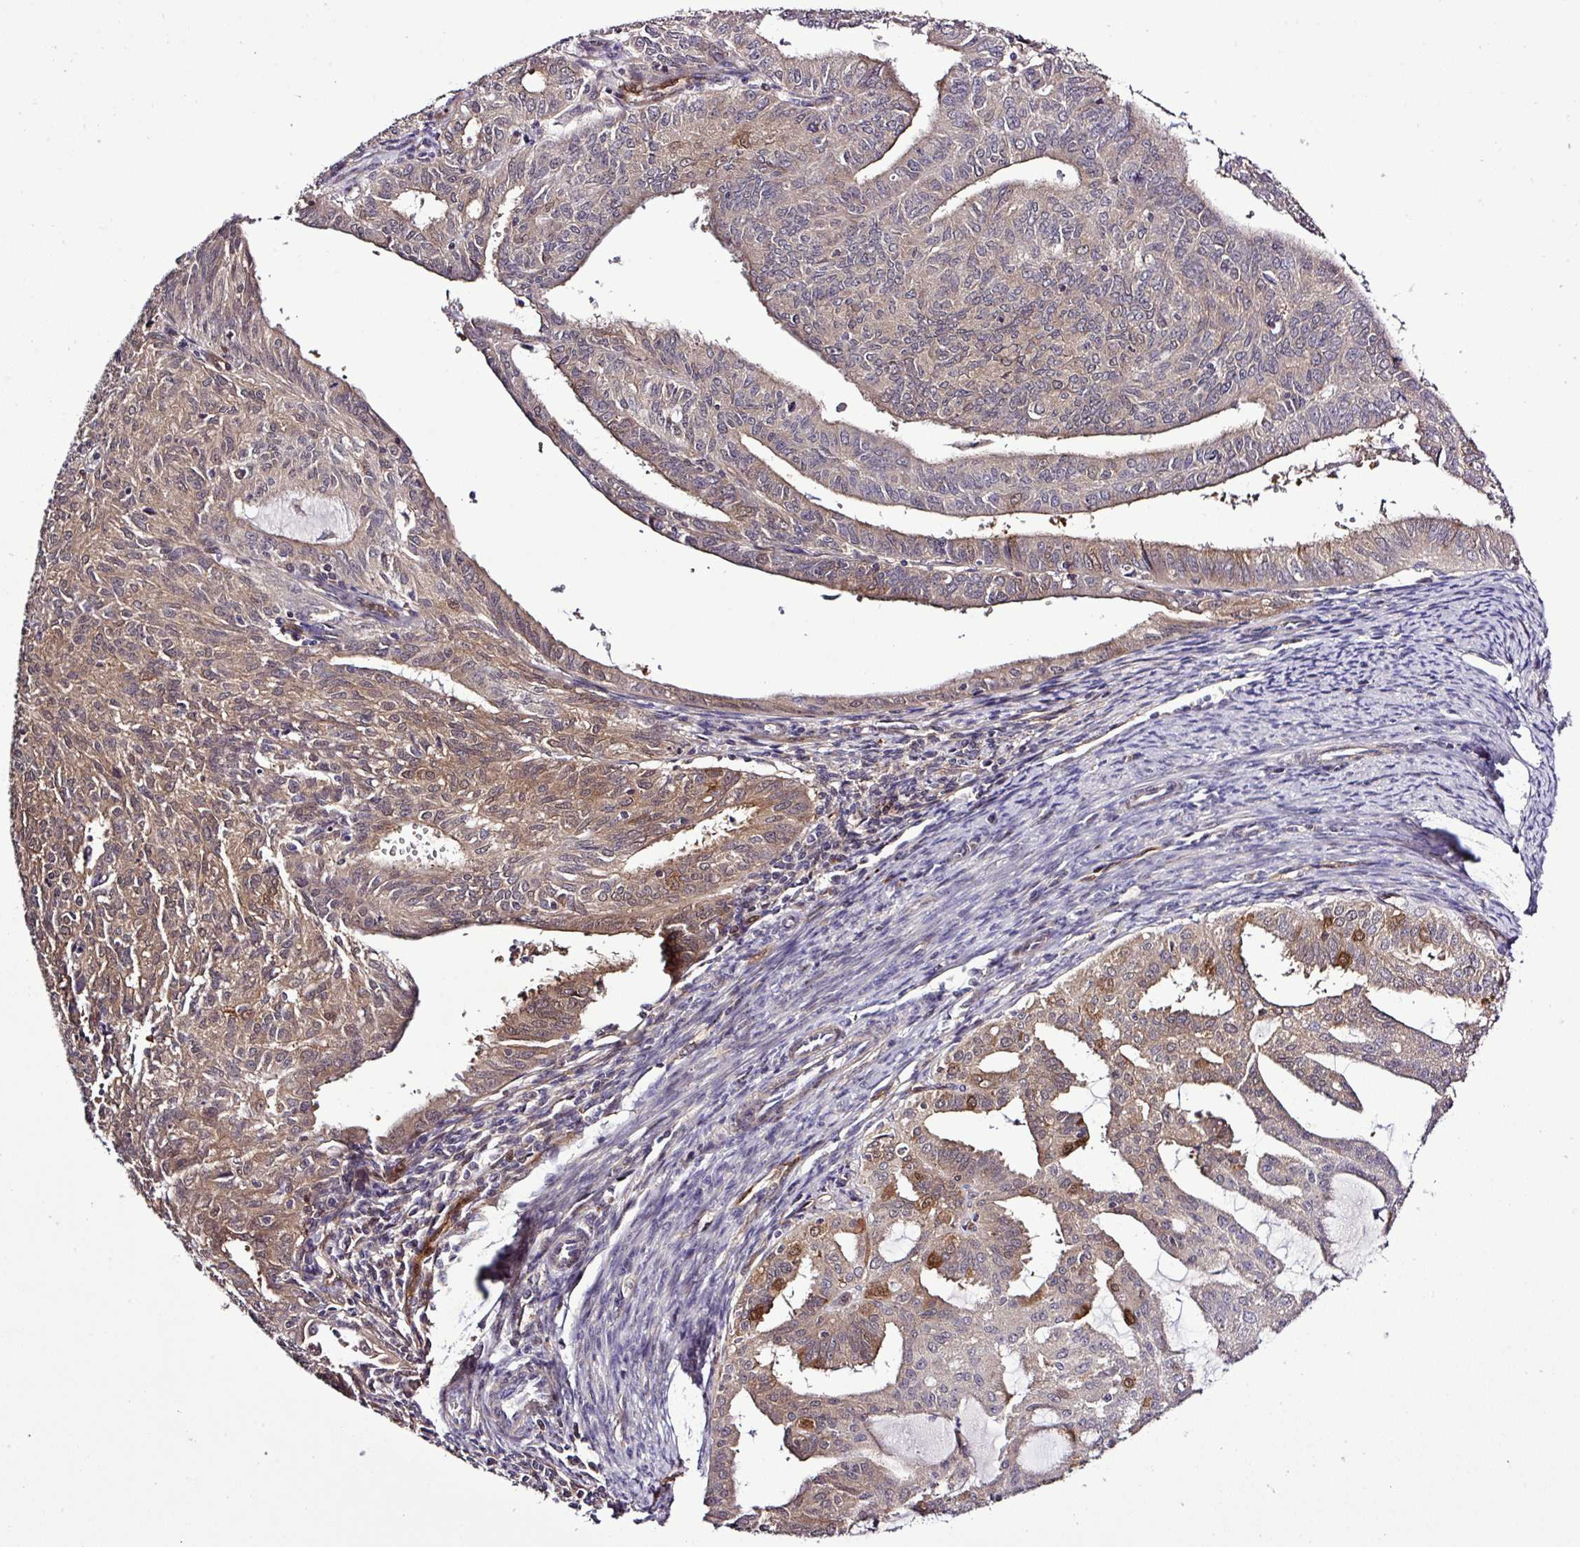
{"staining": {"intensity": "moderate", "quantity": "25%-75%", "location": "cytoplasmic/membranous,nuclear"}, "tissue": "endometrial cancer", "cell_type": "Tumor cells", "image_type": "cancer", "snomed": [{"axis": "morphology", "description": "Adenocarcinoma, NOS"}, {"axis": "topography", "description": "Endometrium"}], "caption": "Moderate cytoplasmic/membranous and nuclear staining is seen in approximately 25%-75% of tumor cells in endometrial adenocarcinoma.", "gene": "CARHSP1", "patient": {"sex": "female", "age": 70}}